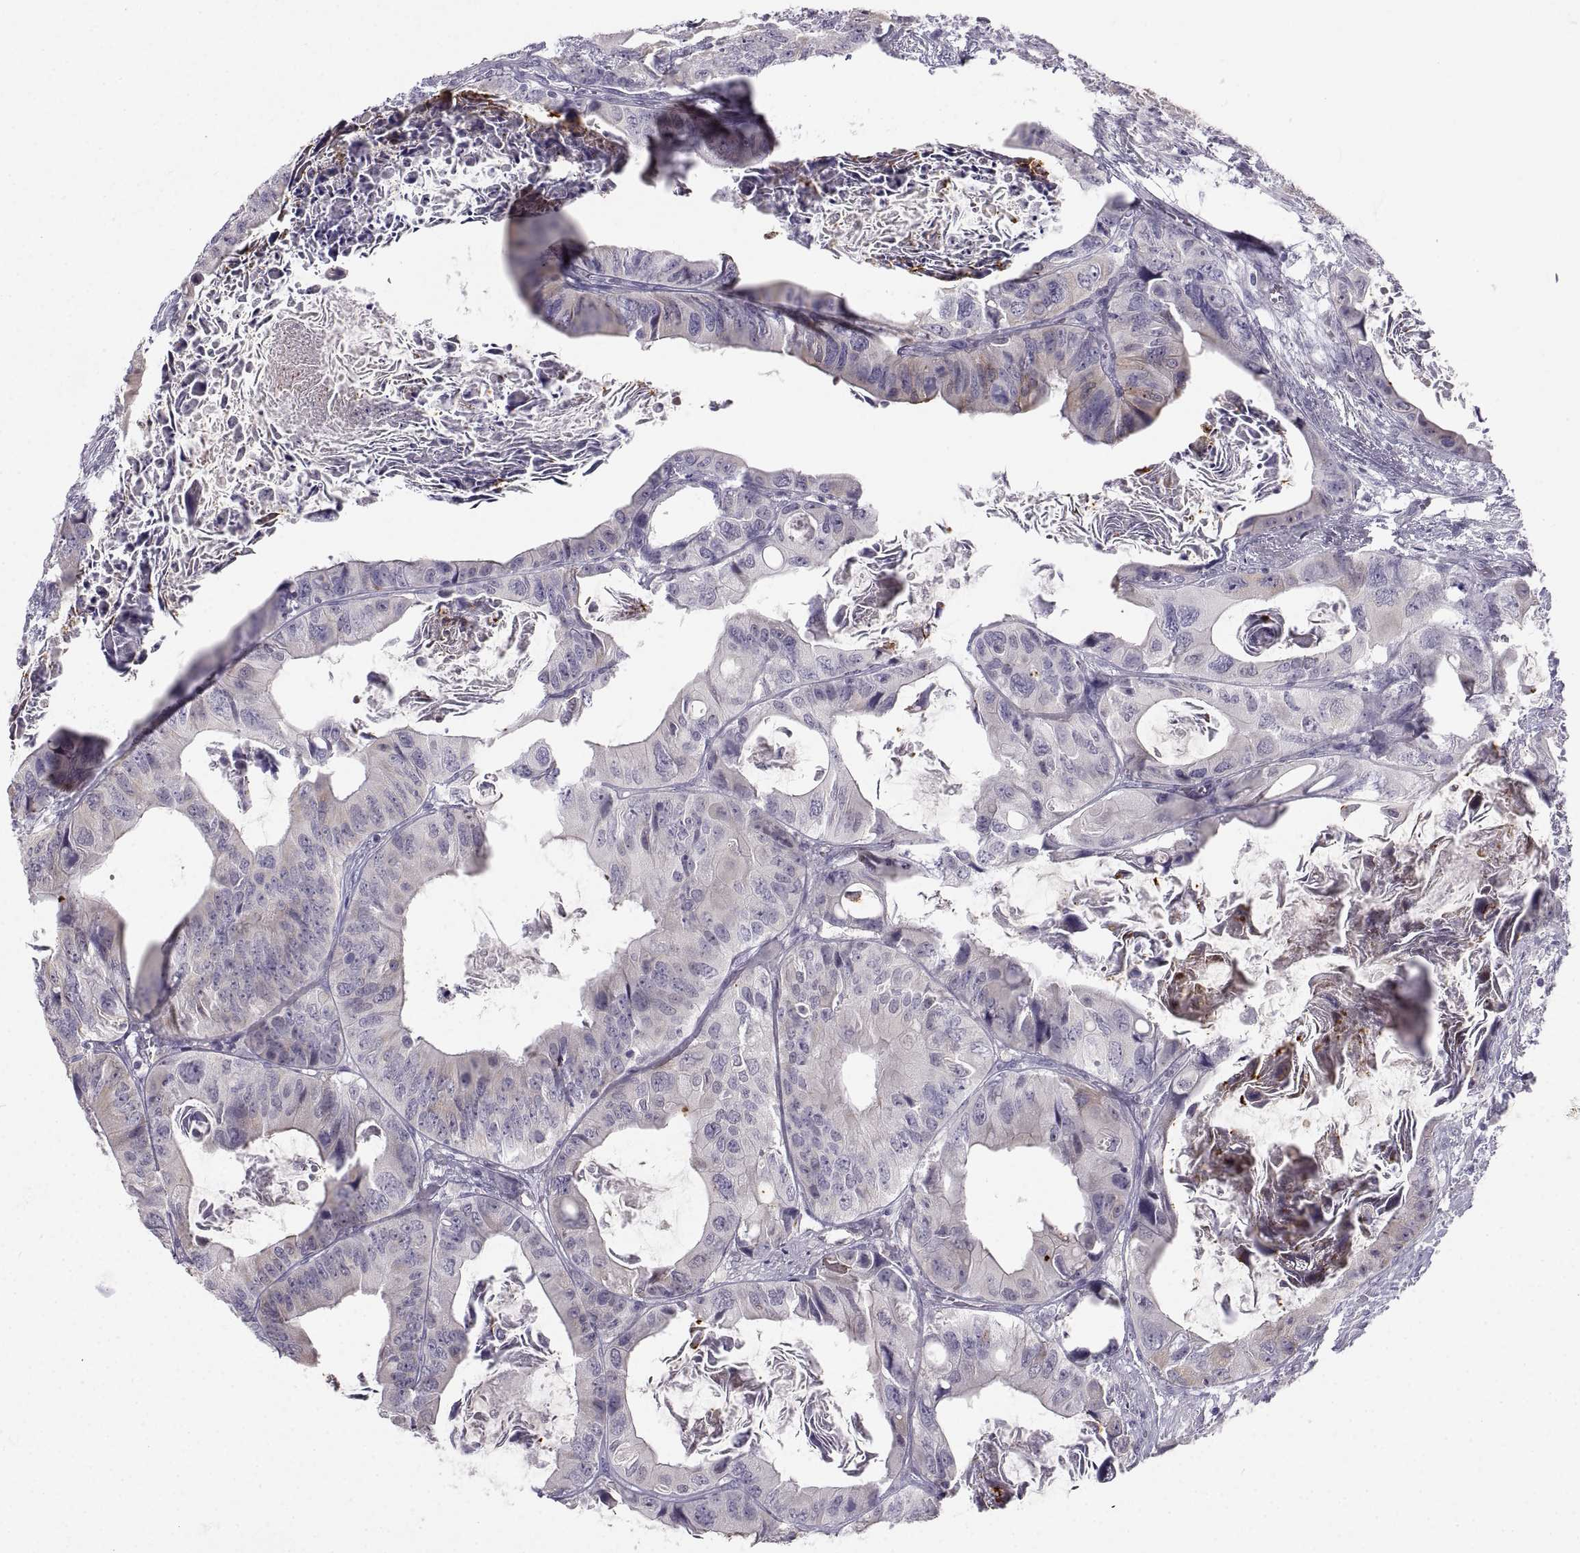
{"staining": {"intensity": "weak", "quantity": "<25%", "location": "cytoplasmic/membranous"}, "tissue": "colorectal cancer", "cell_type": "Tumor cells", "image_type": "cancer", "snomed": [{"axis": "morphology", "description": "Adenocarcinoma, NOS"}, {"axis": "topography", "description": "Rectum"}], "caption": "IHC histopathology image of neoplastic tissue: adenocarcinoma (colorectal) stained with DAB exhibits no significant protein positivity in tumor cells.", "gene": "ZNF185", "patient": {"sex": "male", "age": 64}}